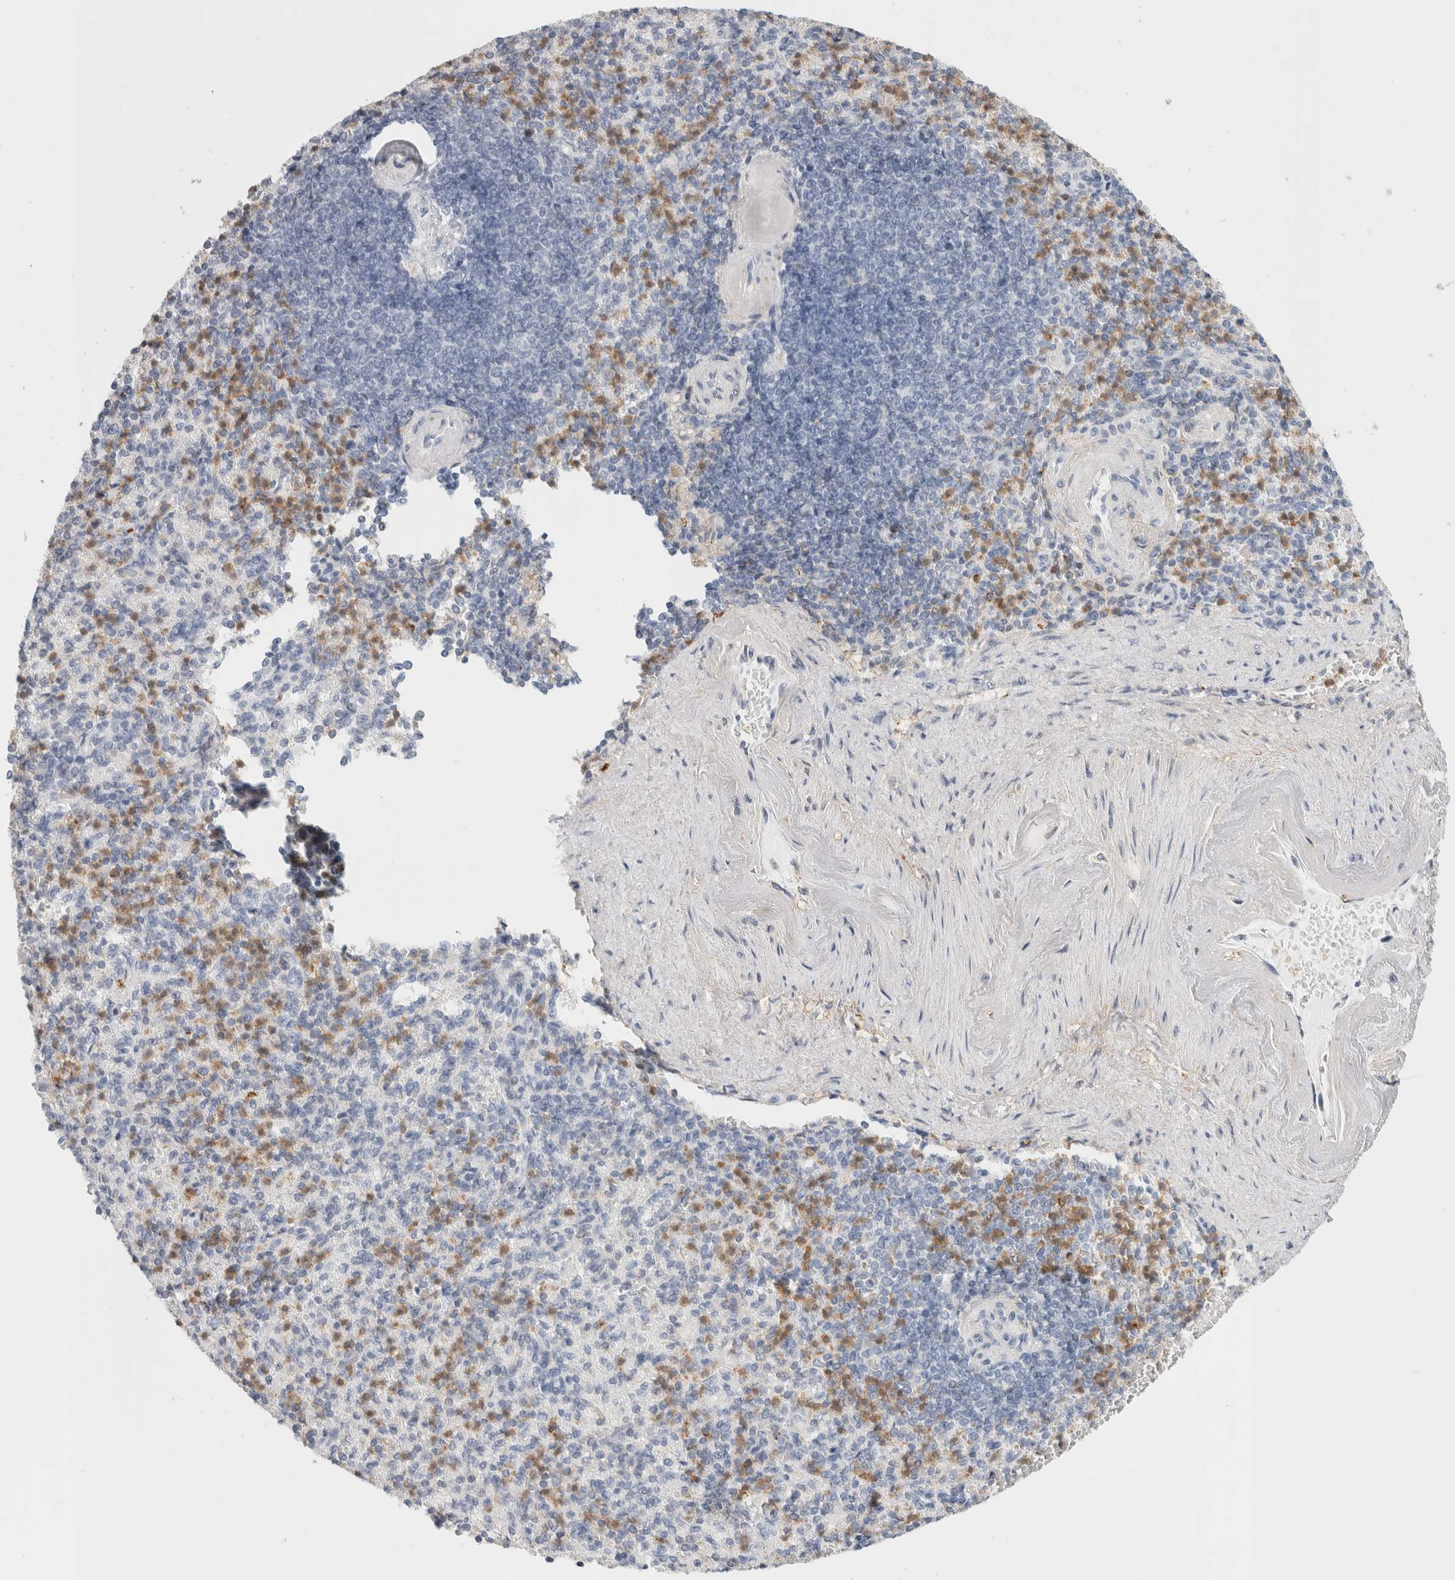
{"staining": {"intensity": "moderate", "quantity": "<25%", "location": "cytoplasmic/membranous"}, "tissue": "spleen", "cell_type": "Cells in red pulp", "image_type": "normal", "snomed": [{"axis": "morphology", "description": "Normal tissue, NOS"}, {"axis": "topography", "description": "Spleen"}], "caption": "Moderate cytoplasmic/membranous staining for a protein is appreciated in about <25% of cells in red pulp of normal spleen using IHC.", "gene": "P2RY2", "patient": {"sex": "female", "age": 74}}